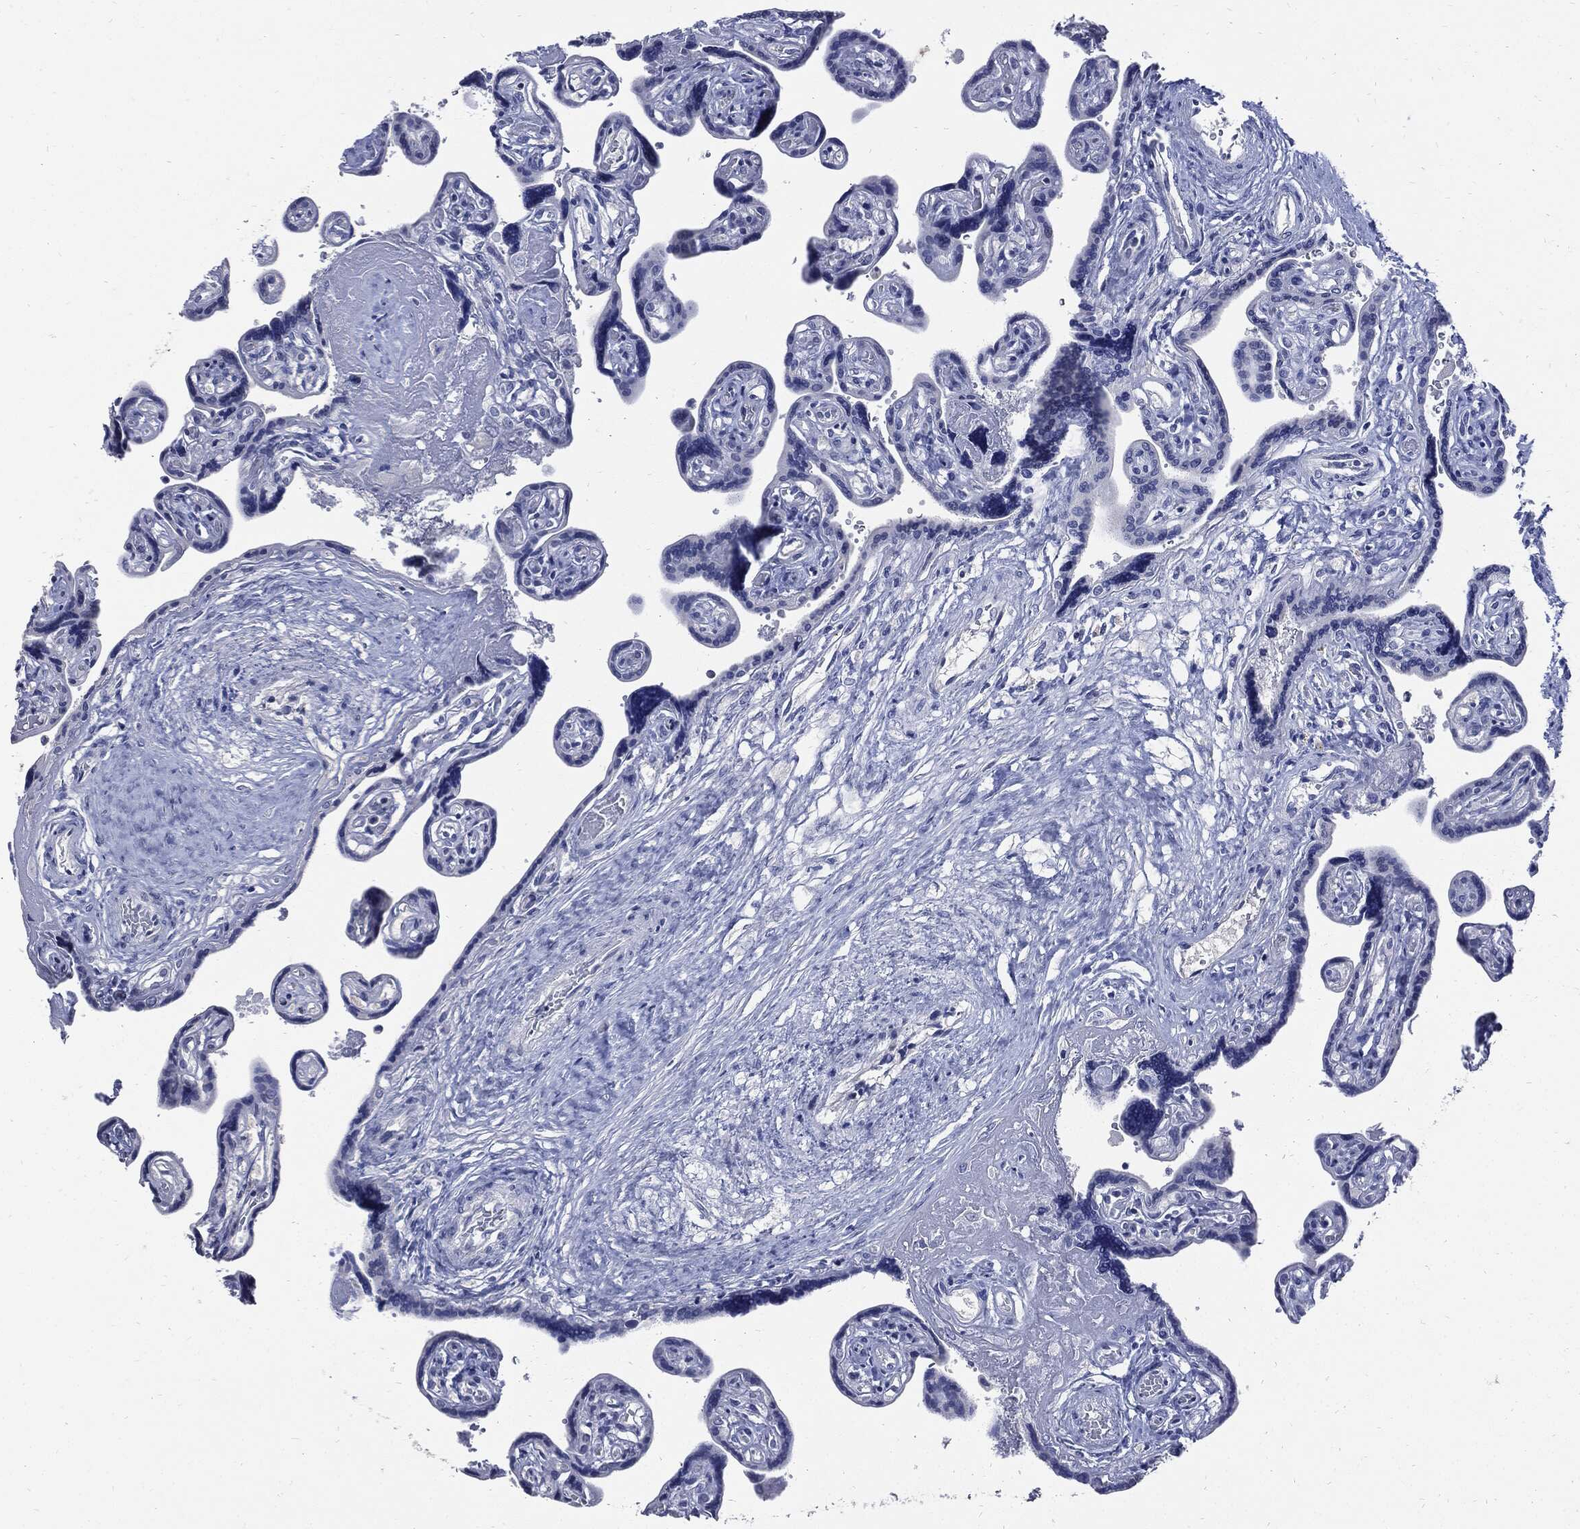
{"staining": {"intensity": "negative", "quantity": "none", "location": "none"}, "tissue": "placenta", "cell_type": "Decidual cells", "image_type": "normal", "snomed": [{"axis": "morphology", "description": "Normal tissue, NOS"}, {"axis": "topography", "description": "Placenta"}], "caption": "Histopathology image shows no protein expression in decidual cells of normal placenta.", "gene": "CPE", "patient": {"sex": "female", "age": 32}}